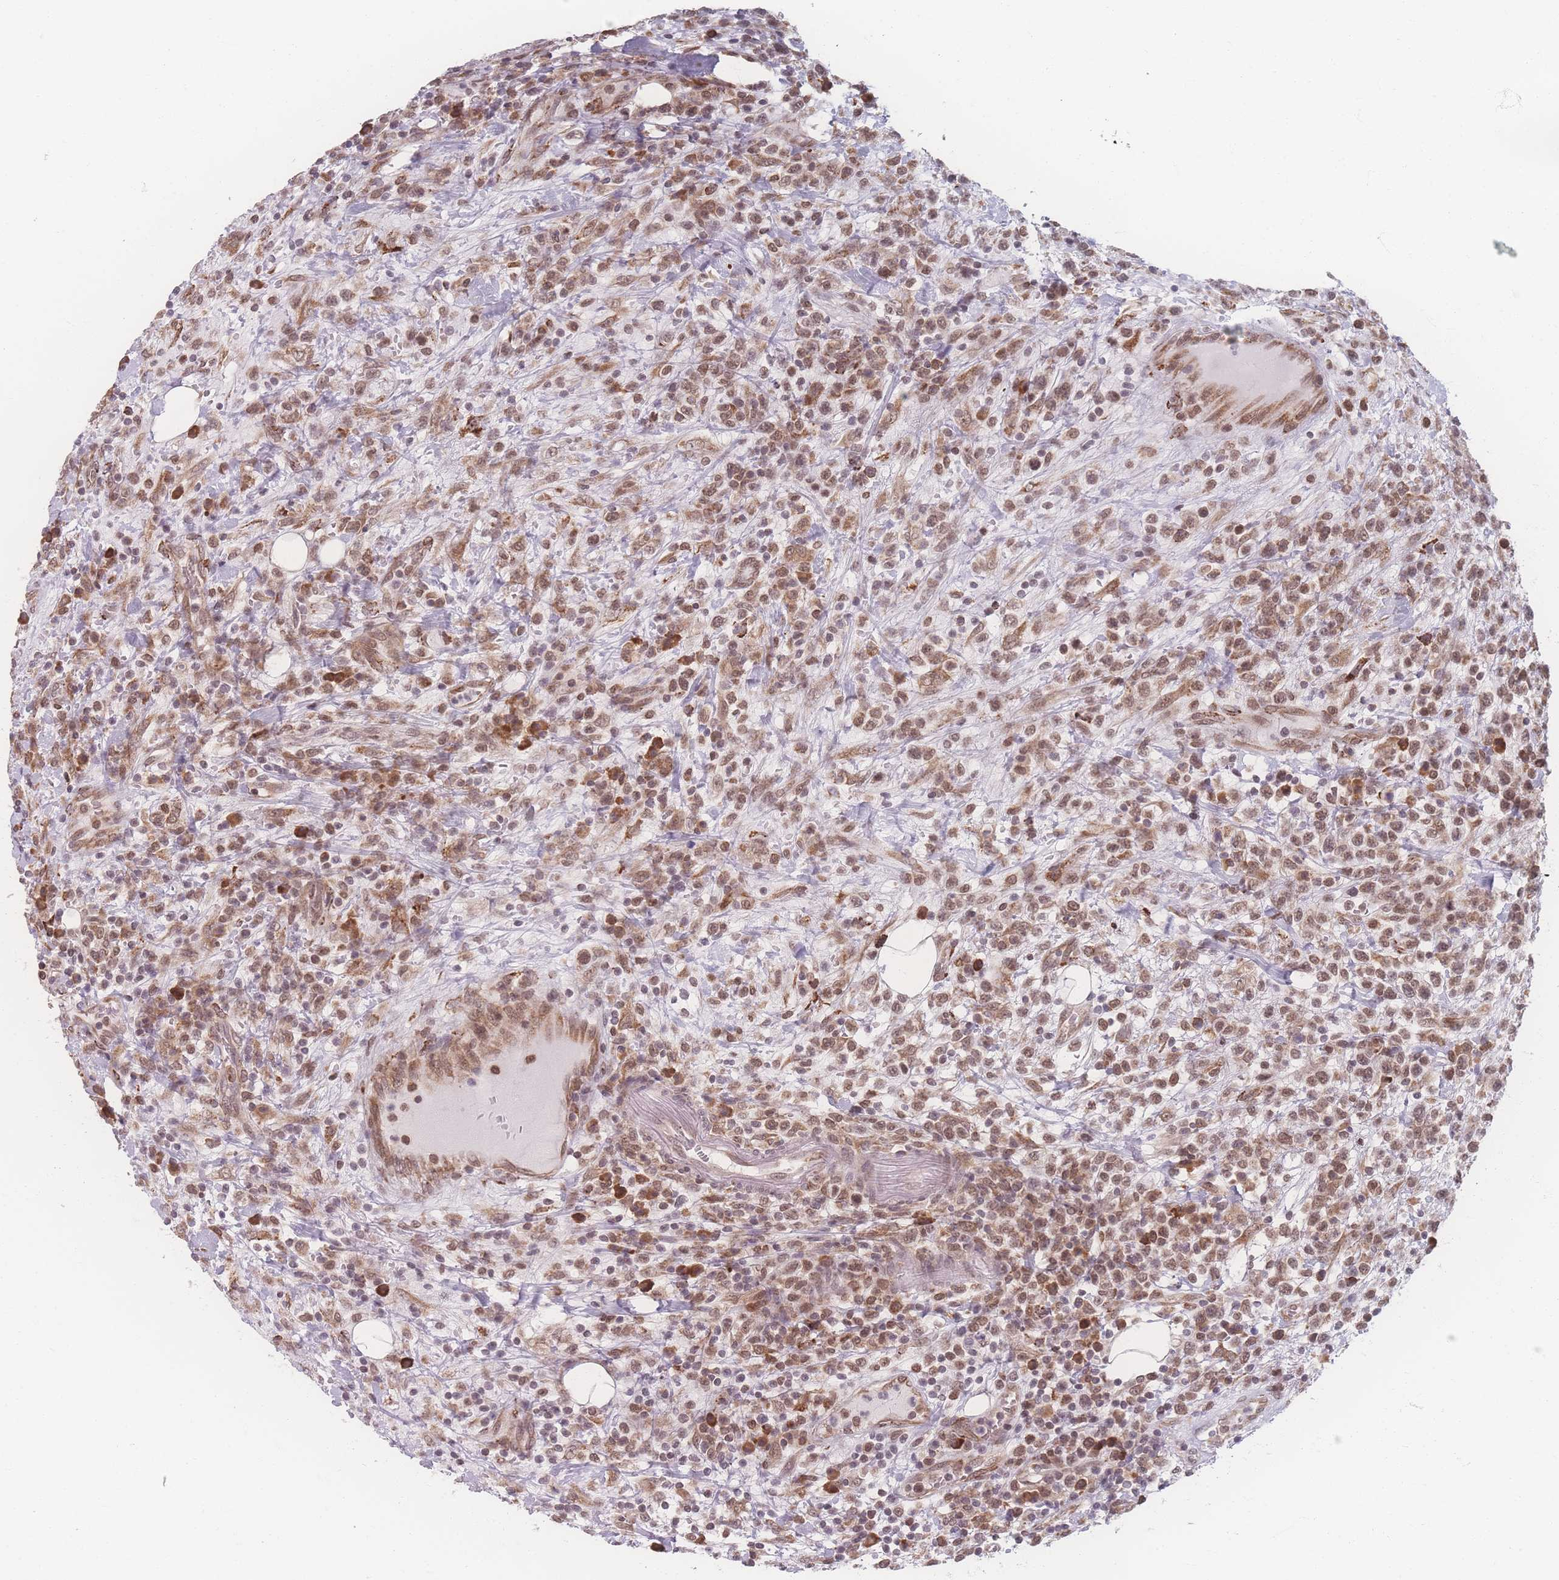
{"staining": {"intensity": "moderate", "quantity": ">75%", "location": "nuclear"}, "tissue": "lymphoma", "cell_type": "Tumor cells", "image_type": "cancer", "snomed": [{"axis": "morphology", "description": "Malignant lymphoma, non-Hodgkin's type, High grade"}, {"axis": "topography", "description": "Colon"}], "caption": "This image reveals immunohistochemistry (IHC) staining of human high-grade malignant lymphoma, non-Hodgkin's type, with medium moderate nuclear expression in about >75% of tumor cells.", "gene": "ZC3H13", "patient": {"sex": "female", "age": 53}}